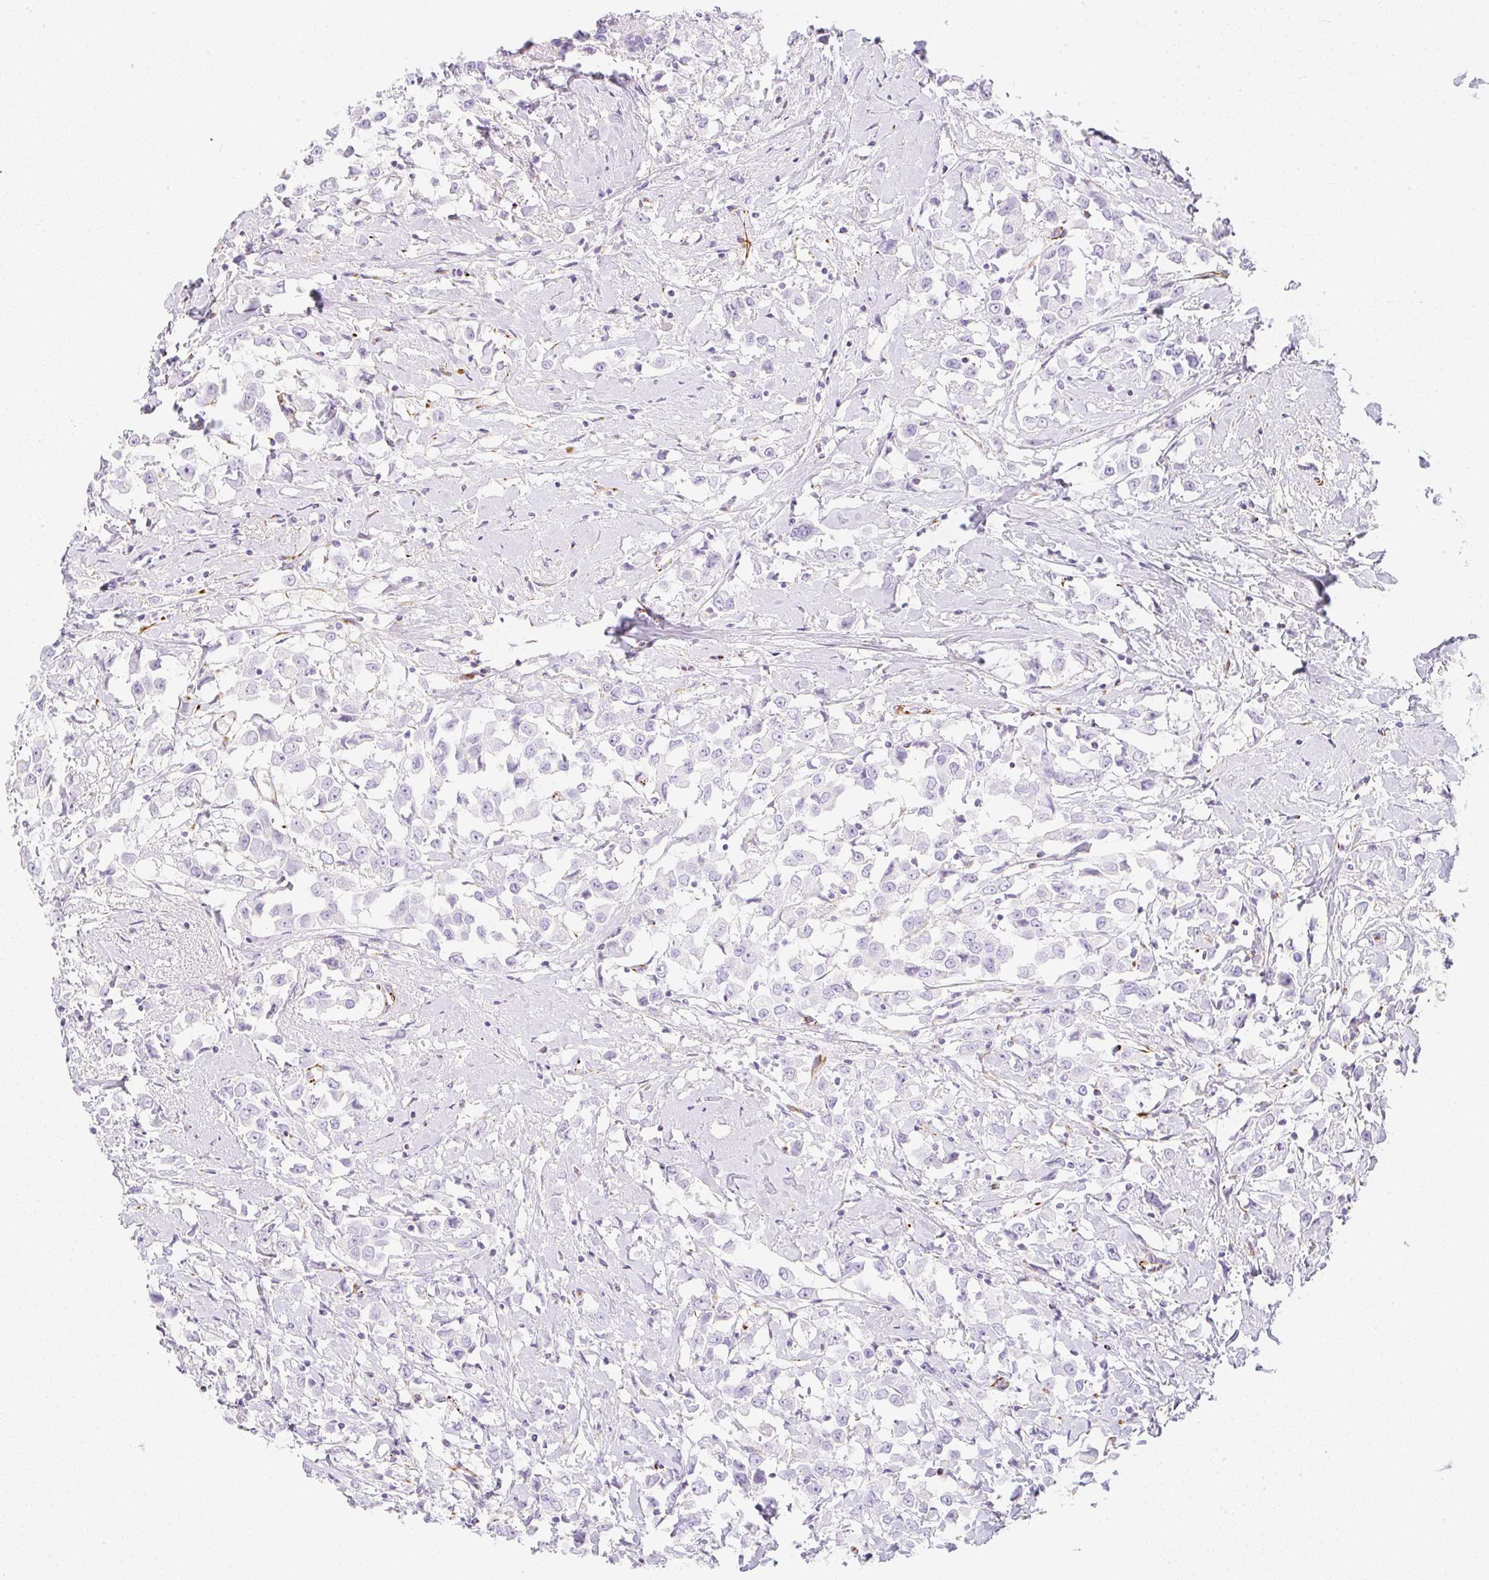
{"staining": {"intensity": "negative", "quantity": "none", "location": "none"}, "tissue": "breast cancer", "cell_type": "Tumor cells", "image_type": "cancer", "snomed": [{"axis": "morphology", "description": "Duct carcinoma"}, {"axis": "topography", "description": "Breast"}], "caption": "High magnification brightfield microscopy of breast intraductal carcinoma stained with DAB (3,3'-diaminobenzidine) (brown) and counterstained with hematoxylin (blue): tumor cells show no significant staining.", "gene": "ZNF689", "patient": {"sex": "female", "age": 61}}